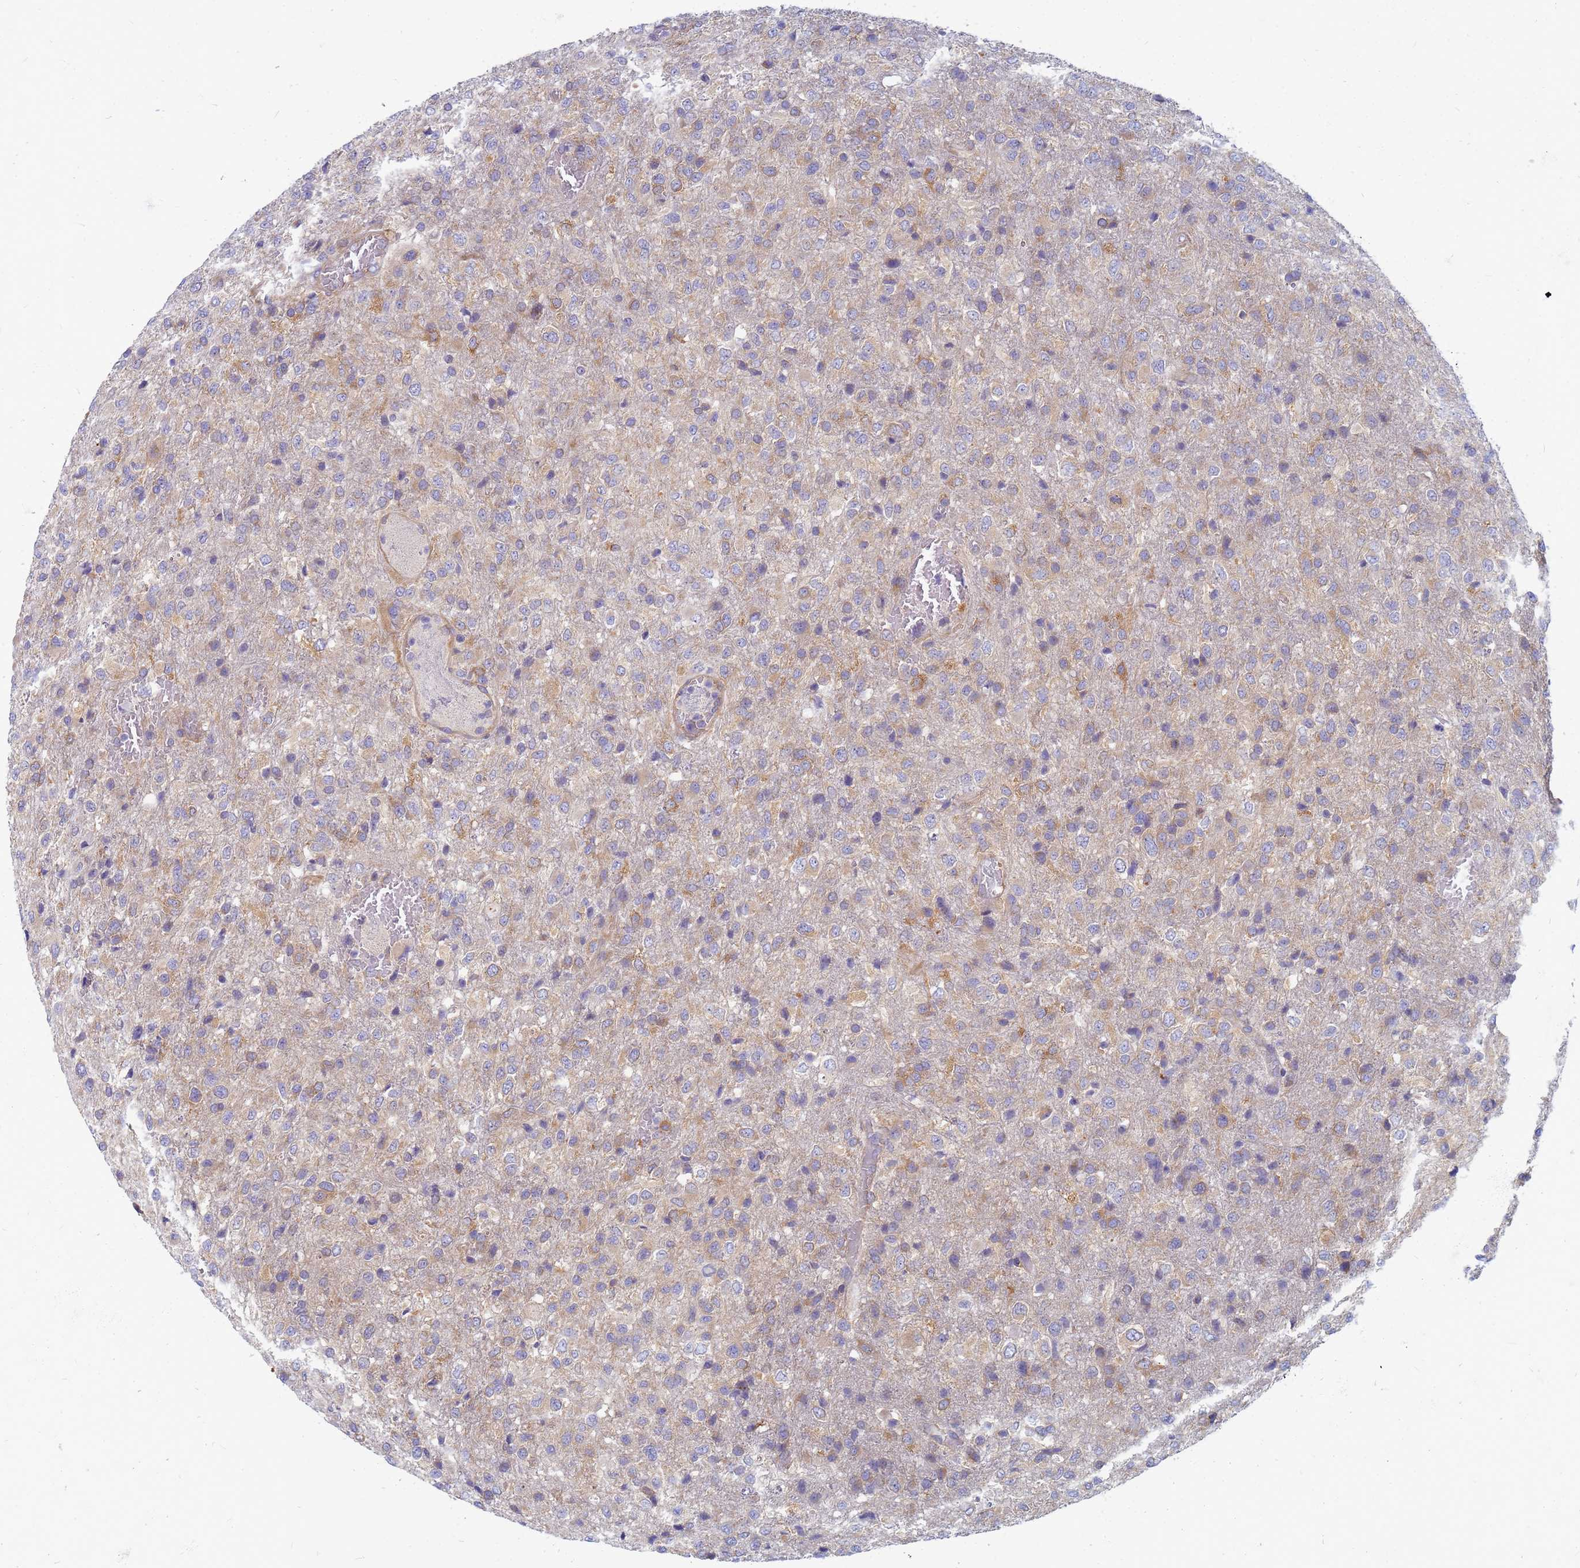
{"staining": {"intensity": "weak", "quantity": "25%-75%", "location": "cytoplasmic/membranous"}, "tissue": "glioma", "cell_type": "Tumor cells", "image_type": "cancer", "snomed": [{"axis": "morphology", "description": "Glioma, malignant, High grade"}, {"axis": "topography", "description": "Brain"}], "caption": "High-power microscopy captured an immunohistochemistry photomicrograph of malignant high-grade glioma, revealing weak cytoplasmic/membranous positivity in about 25%-75% of tumor cells.", "gene": "EEA1", "patient": {"sex": "female", "age": 74}}